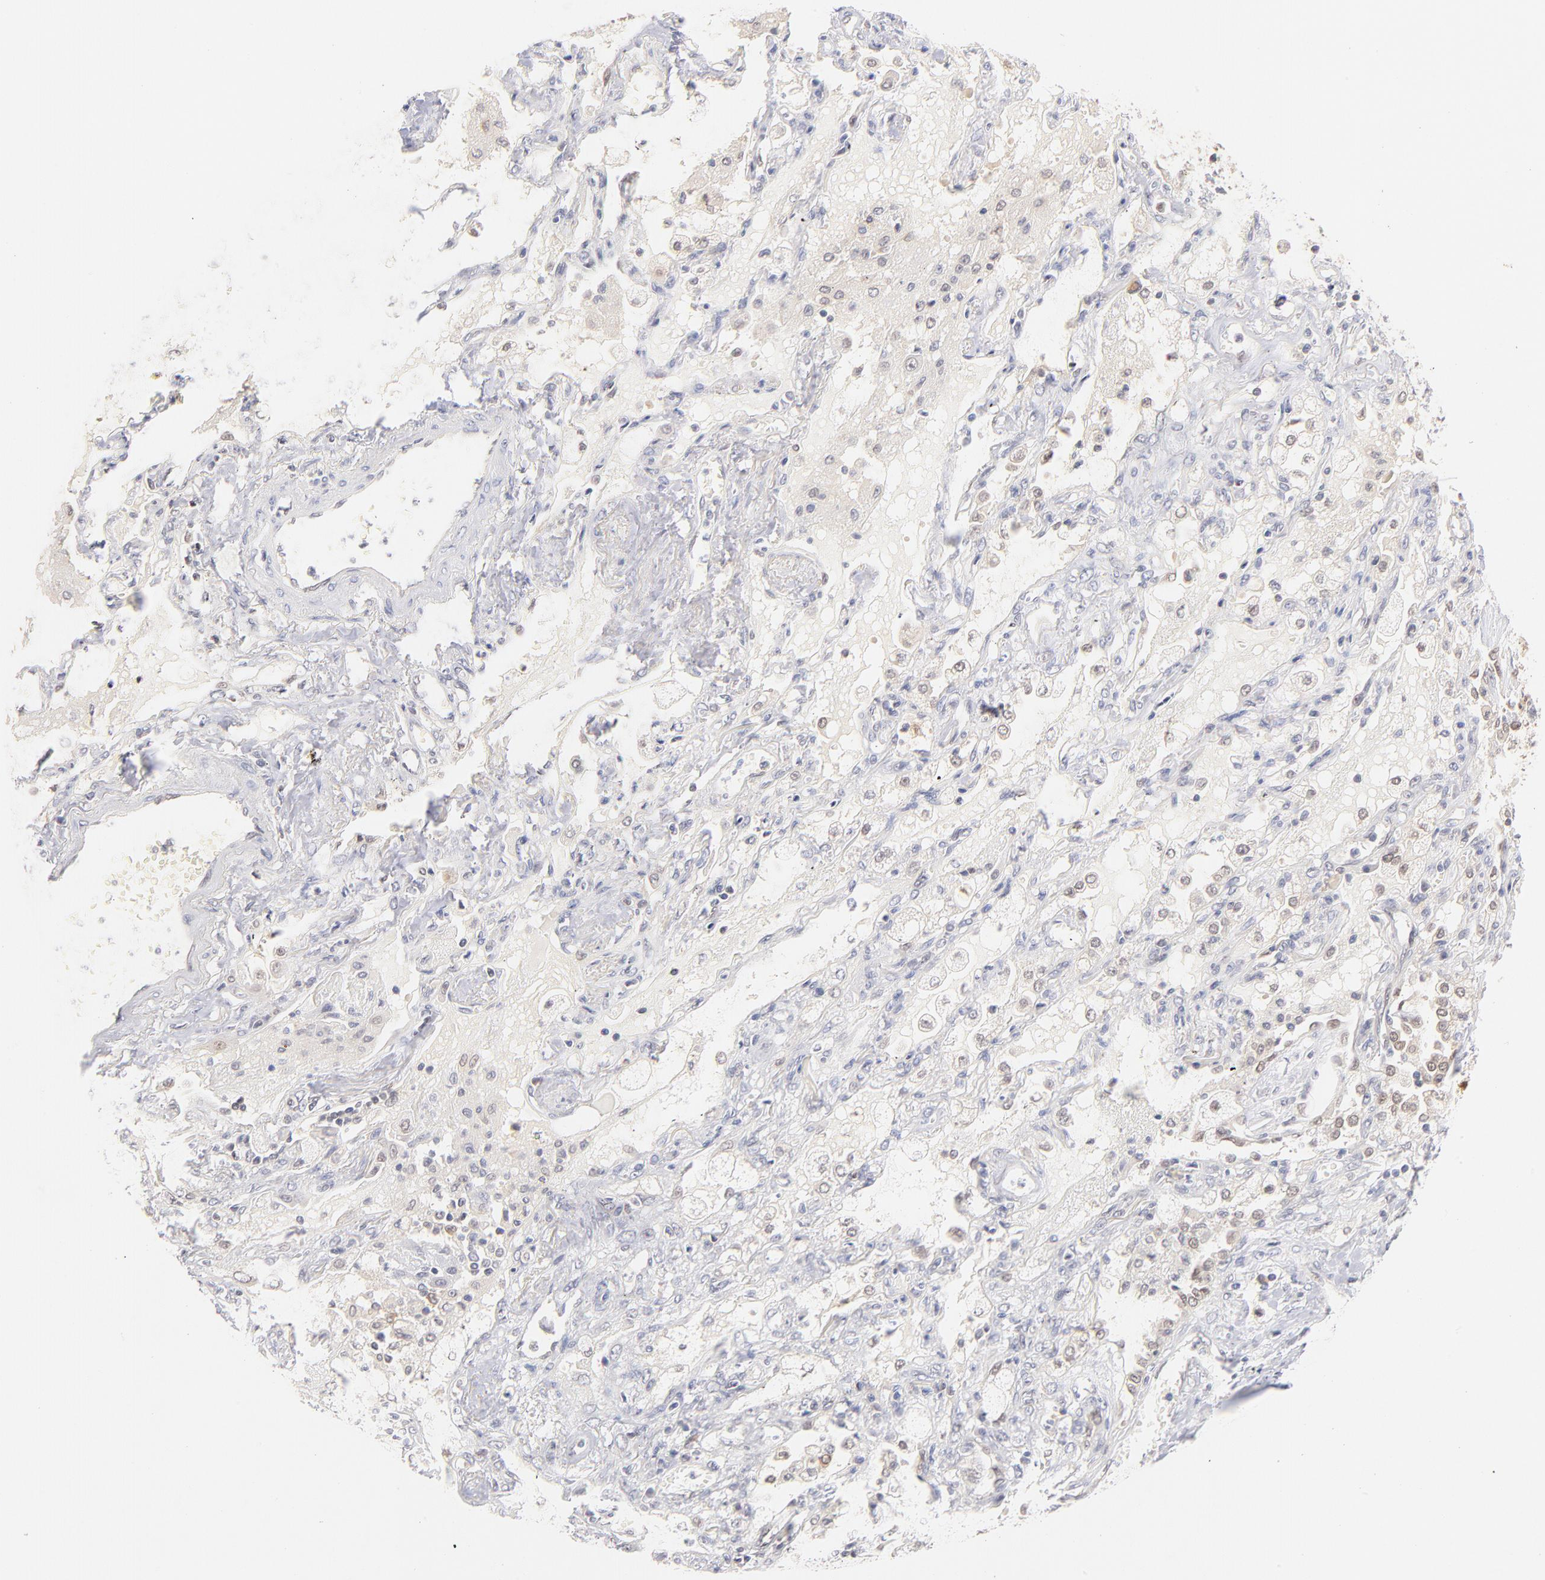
{"staining": {"intensity": "weak", "quantity": "25%-75%", "location": "cytoplasmic/membranous,nuclear"}, "tissue": "lung cancer", "cell_type": "Tumor cells", "image_type": "cancer", "snomed": [{"axis": "morphology", "description": "Squamous cell carcinoma, NOS"}, {"axis": "topography", "description": "Lung"}], "caption": "Approximately 25%-75% of tumor cells in human squamous cell carcinoma (lung) exhibit weak cytoplasmic/membranous and nuclear protein expression as visualized by brown immunohistochemical staining.", "gene": "CASP6", "patient": {"sex": "female", "age": 76}}